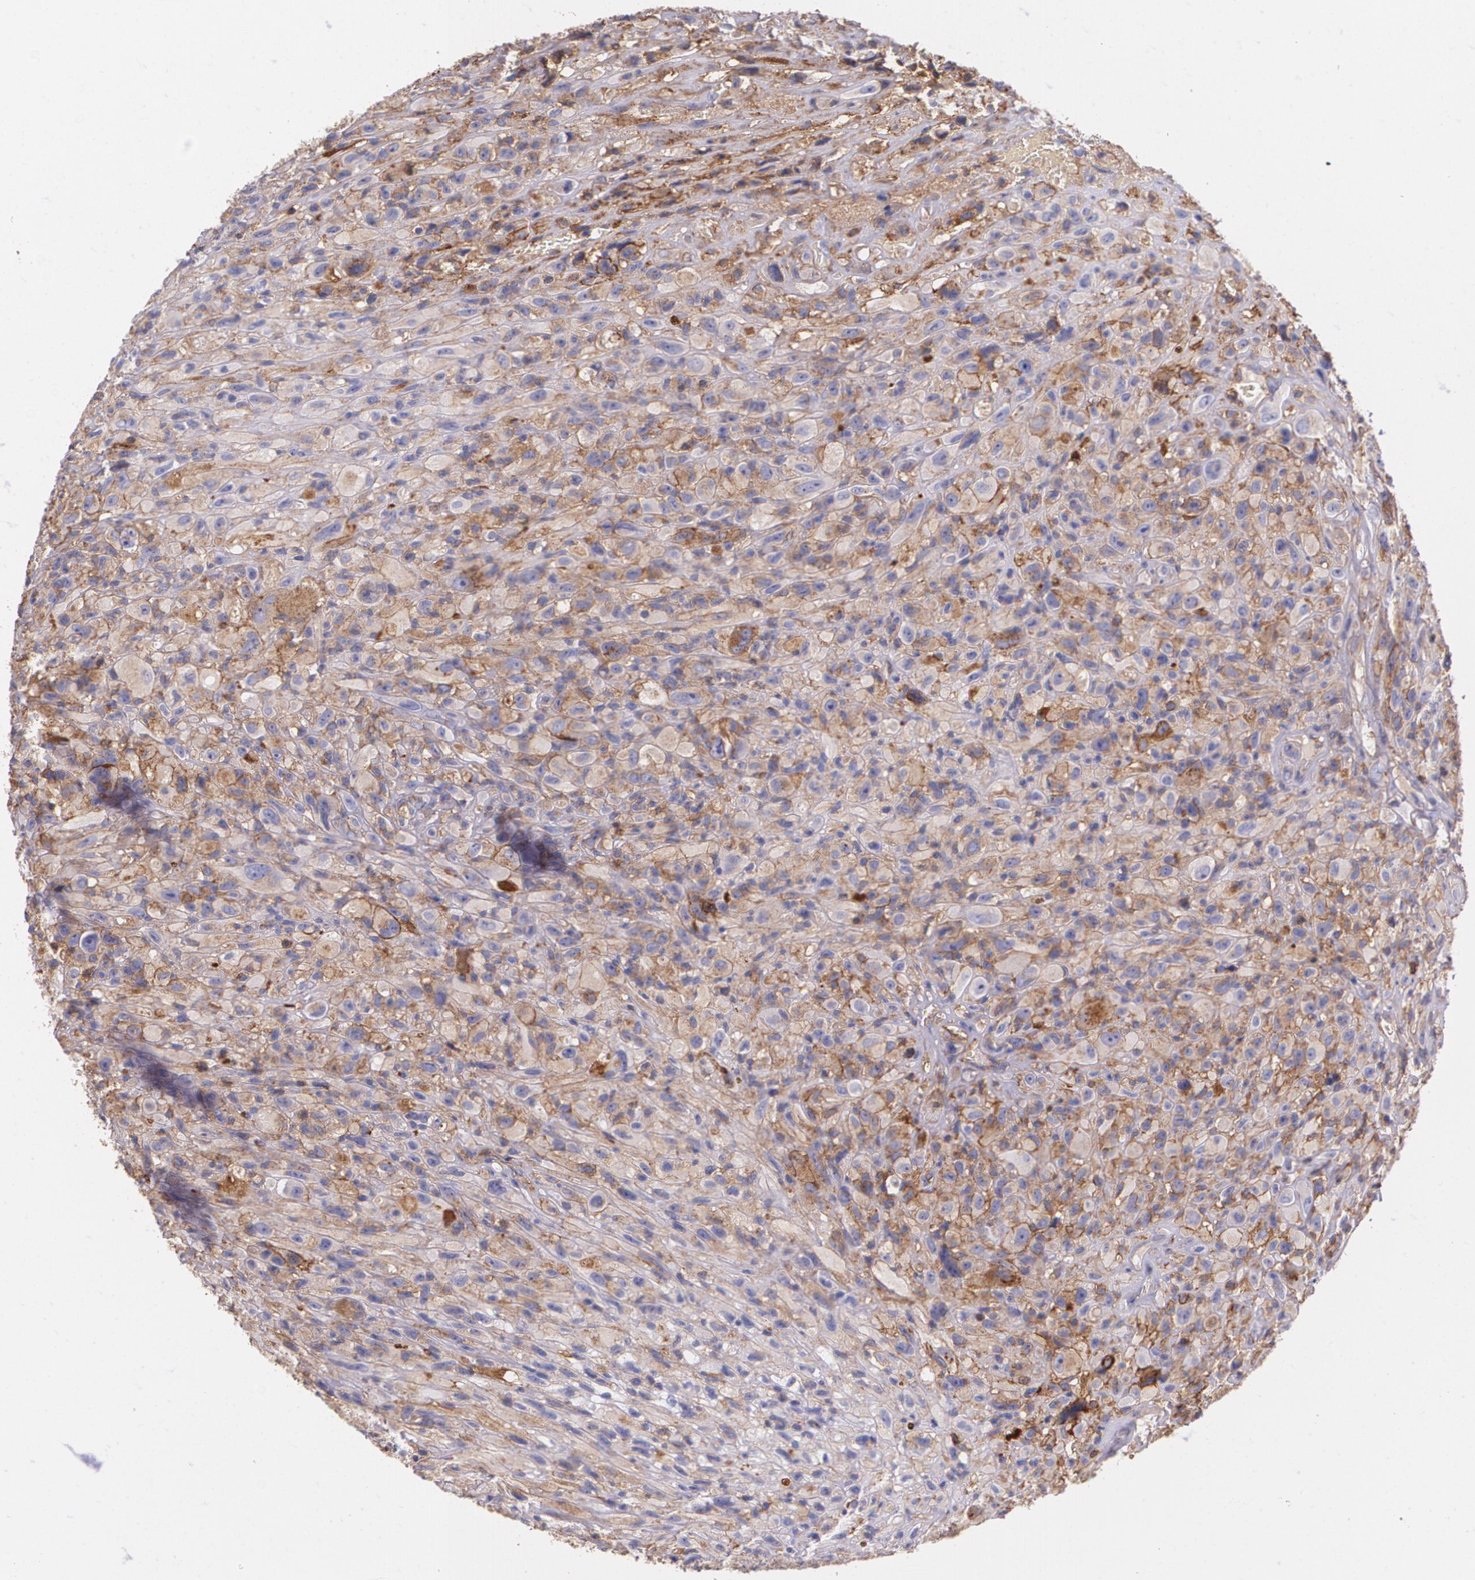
{"staining": {"intensity": "weak", "quantity": "<25%", "location": "cytoplasmic/membranous"}, "tissue": "glioma", "cell_type": "Tumor cells", "image_type": "cancer", "snomed": [{"axis": "morphology", "description": "Glioma, malignant, High grade"}, {"axis": "topography", "description": "Brain"}], "caption": "This is a photomicrograph of immunohistochemistry staining of high-grade glioma (malignant), which shows no positivity in tumor cells.", "gene": "B2M", "patient": {"sex": "male", "age": 48}}